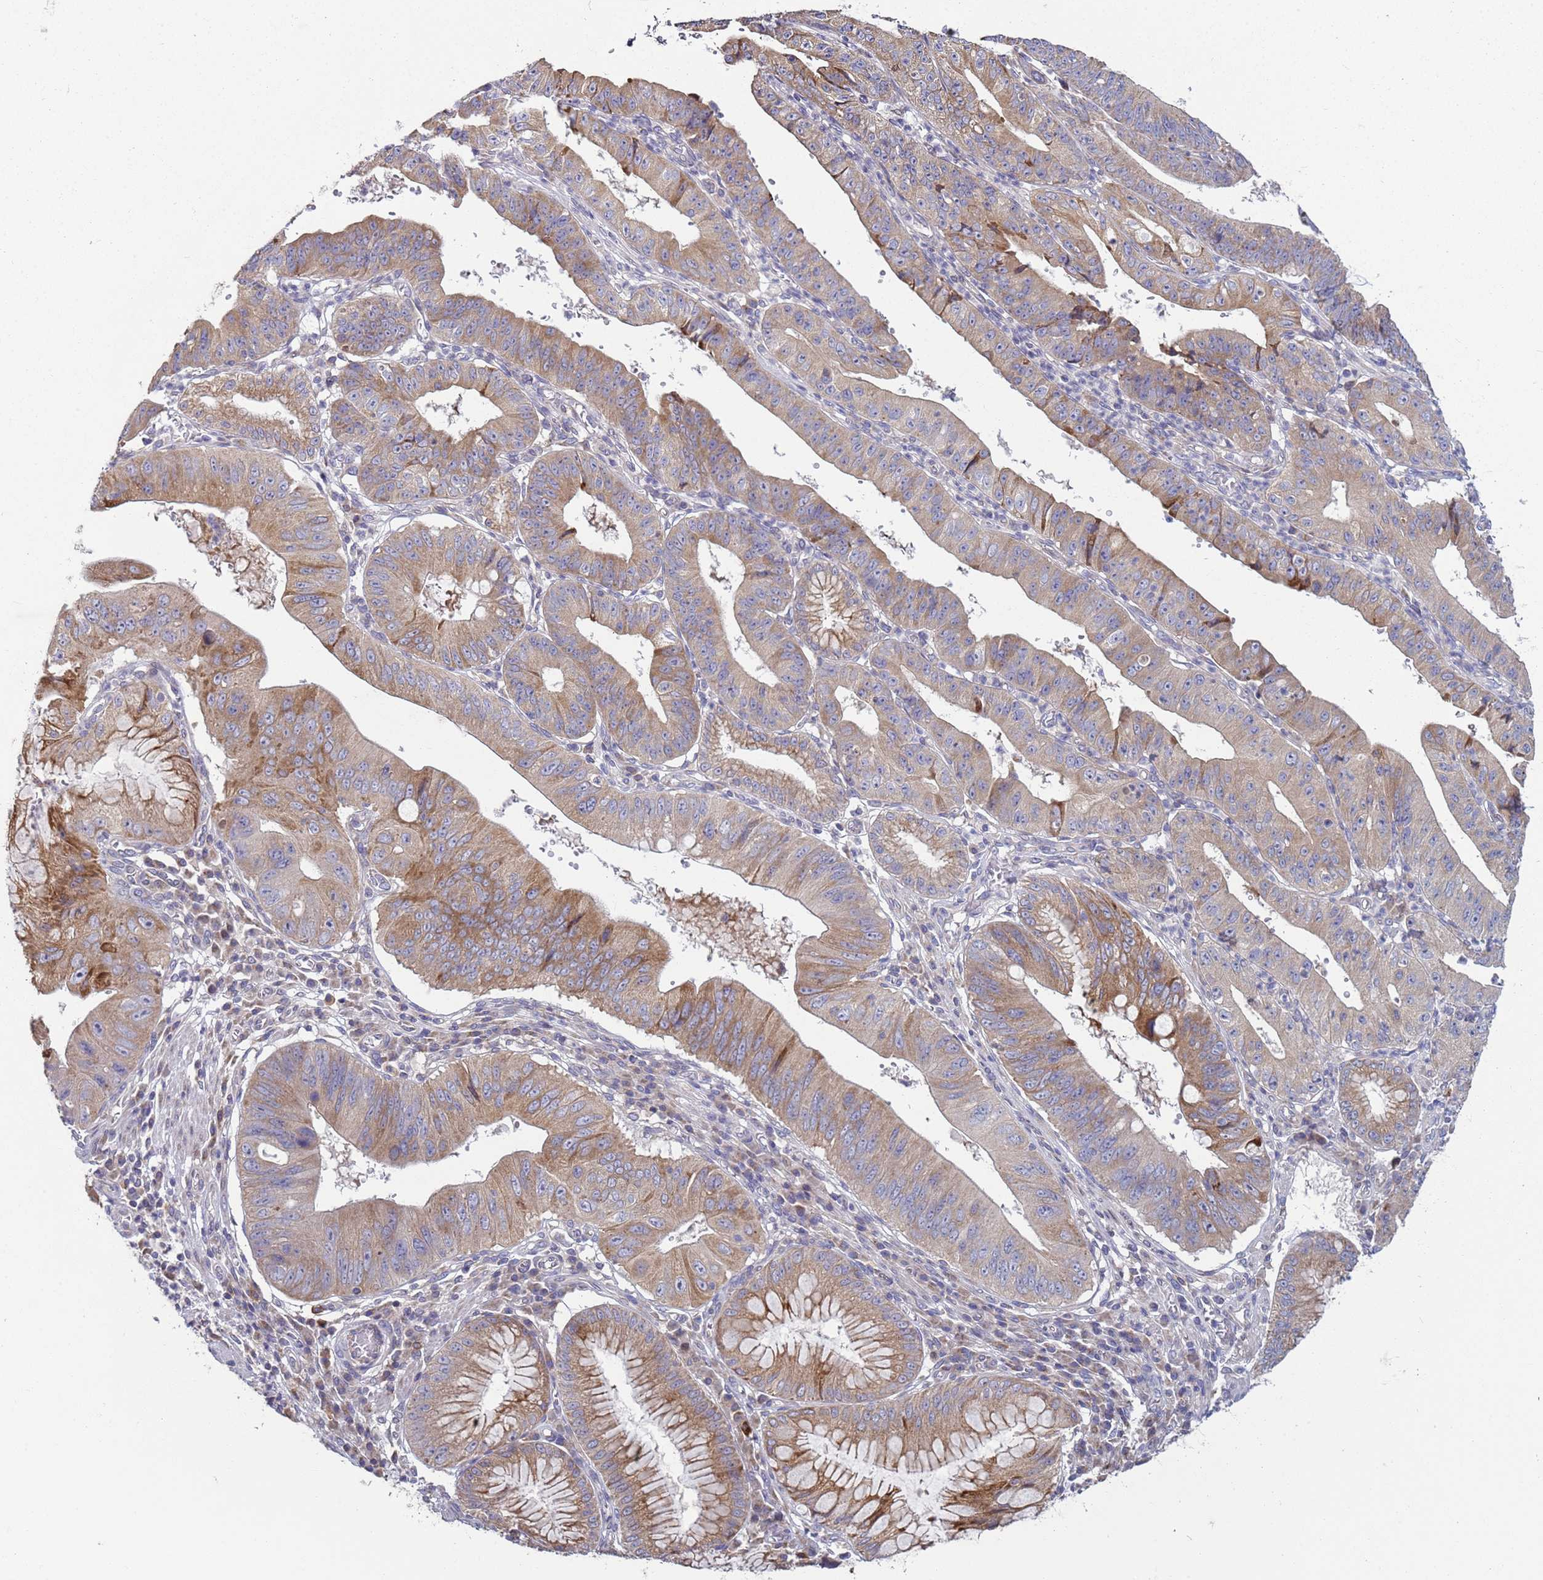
{"staining": {"intensity": "weak", "quantity": "25%-75%", "location": "cytoplasmic/membranous"}, "tissue": "stomach cancer", "cell_type": "Tumor cells", "image_type": "cancer", "snomed": [{"axis": "morphology", "description": "Adenocarcinoma, NOS"}, {"axis": "topography", "description": "Stomach"}], "caption": "Tumor cells reveal weak cytoplasmic/membranous expression in approximately 25%-75% of cells in adenocarcinoma (stomach).", "gene": "DIP2B", "patient": {"sex": "male", "age": 59}}